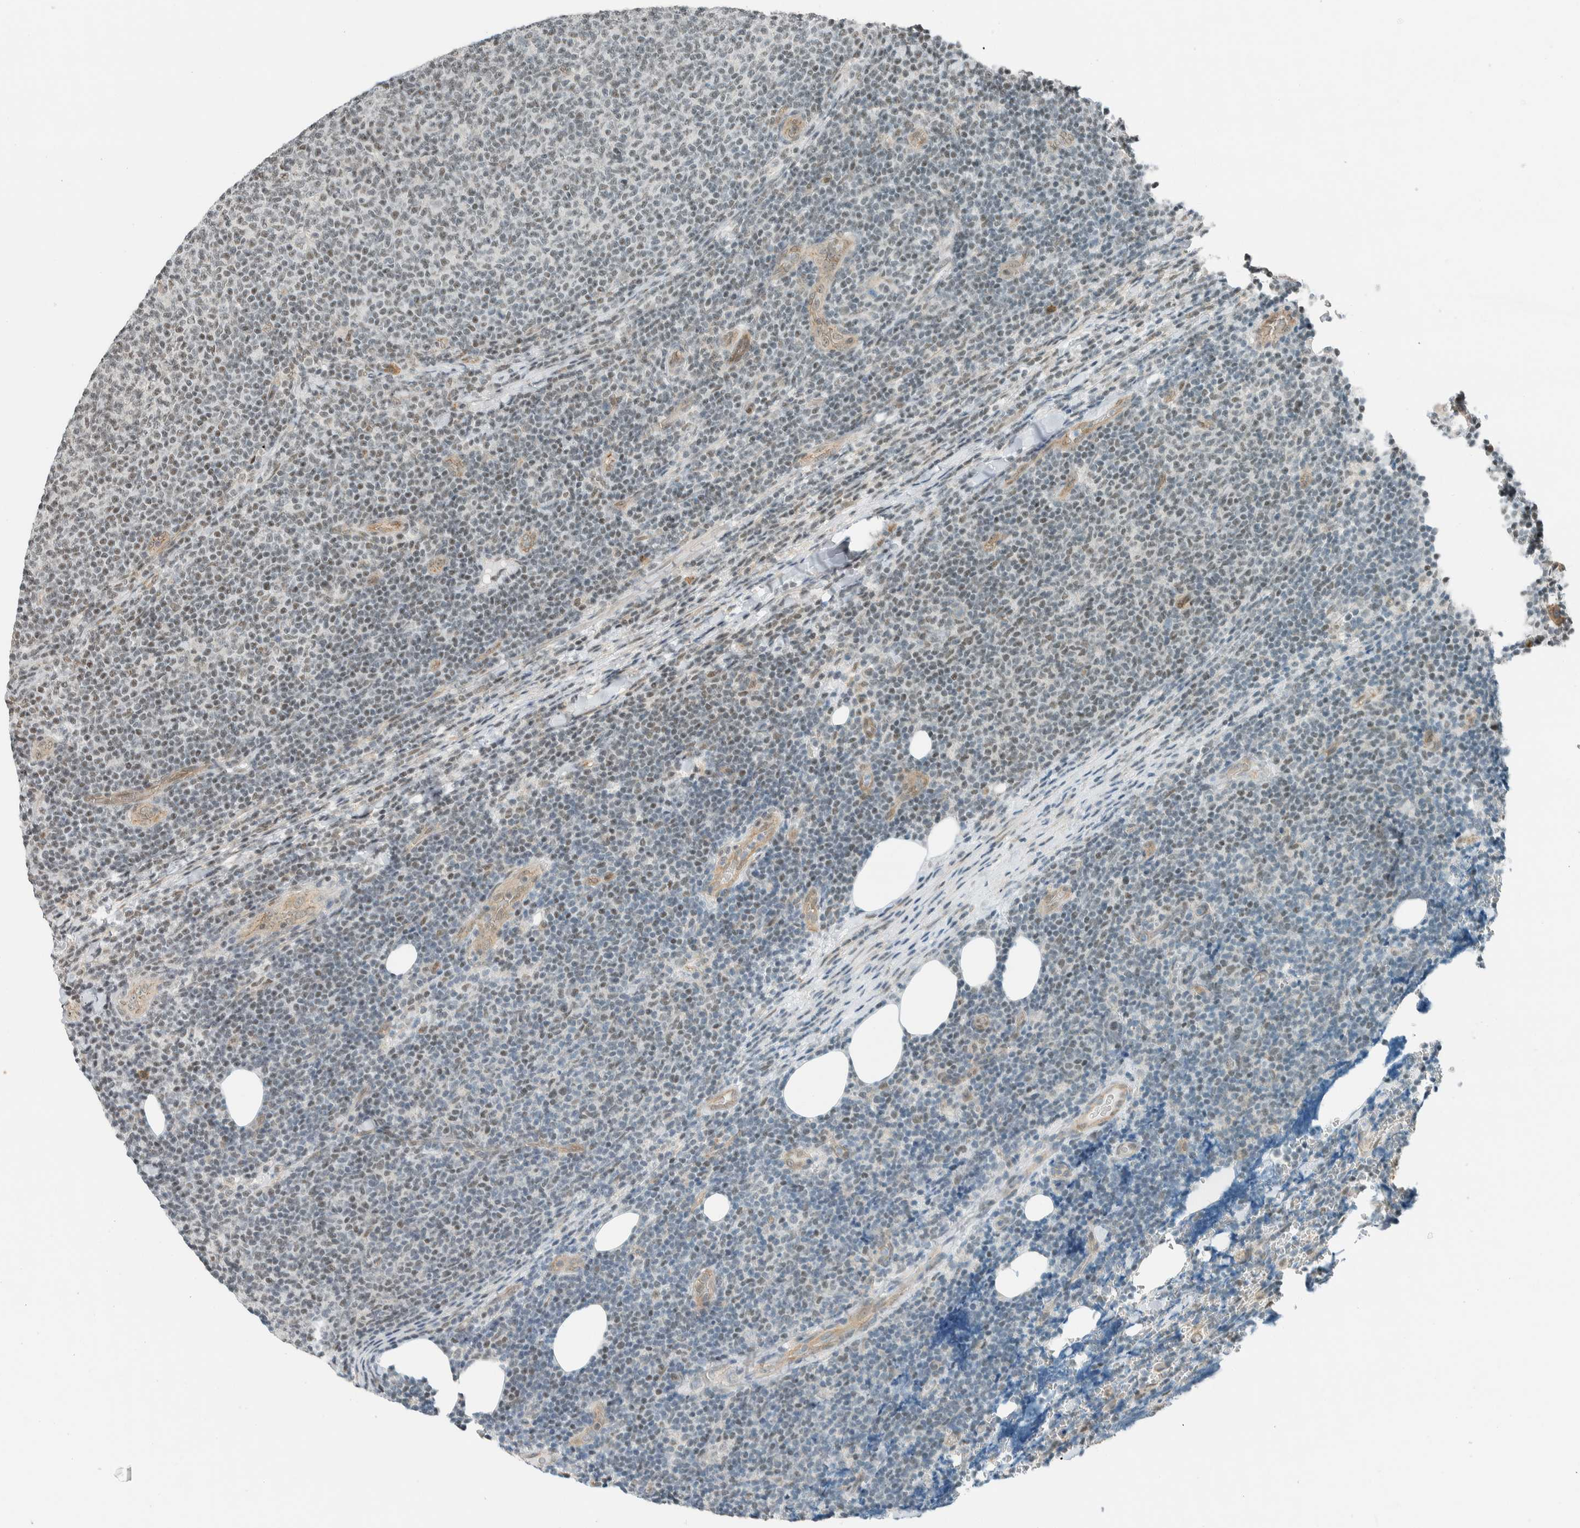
{"staining": {"intensity": "weak", "quantity": "<25%", "location": "nuclear"}, "tissue": "lymphoma", "cell_type": "Tumor cells", "image_type": "cancer", "snomed": [{"axis": "morphology", "description": "Malignant lymphoma, non-Hodgkin's type, Low grade"}, {"axis": "topography", "description": "Lymph node"}], "caption": "Histopathology image shows no significant protein expression in tumor cells of lymphoma. (DAB immunohistochemistry with hematoxylin counter stain).", "gene": "NIBAN2", "patient": {"sex": "male", "age": 66}}